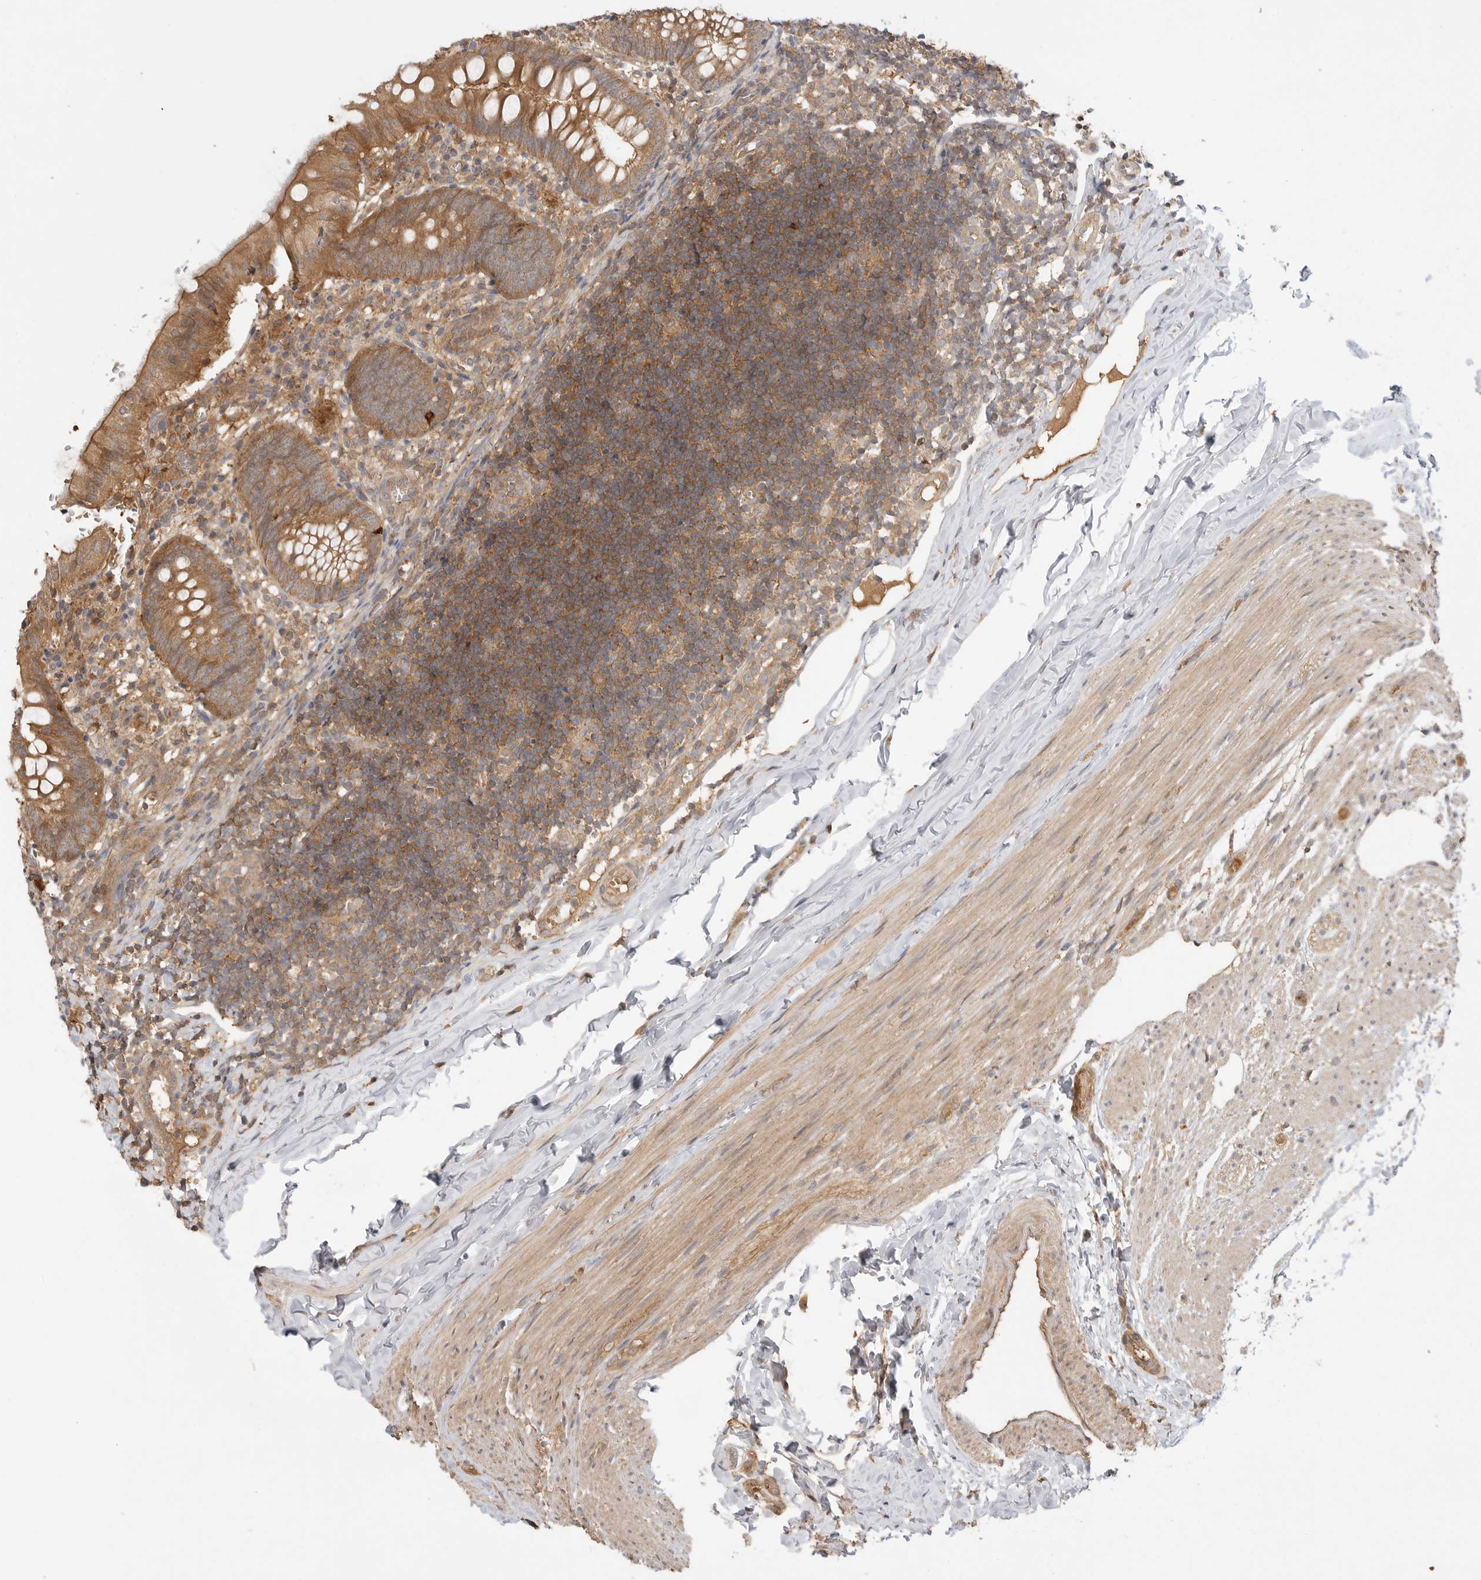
{"staining": {"intensity": "moderate", "quantity": ">75%", "location": "cytoplasmic/membranous"}, "tissue": "appendix", "cell_type": "Glandular cells", "image_type": "normal", "snomed": [{"axis": "morphology", "description": "Normal tissue, NOS"}, {"axis": "topography", "description": "Appendix"}], "caption": "Benign appendix reveals moderate cytoplasmic/membranous expression in approximately >75% of glandular cells Ihc stains the protein of interest in brown and the nuclei are stained blue..", "gene": "CLDN12", "patient": {"sex": "male", "age": 8}}